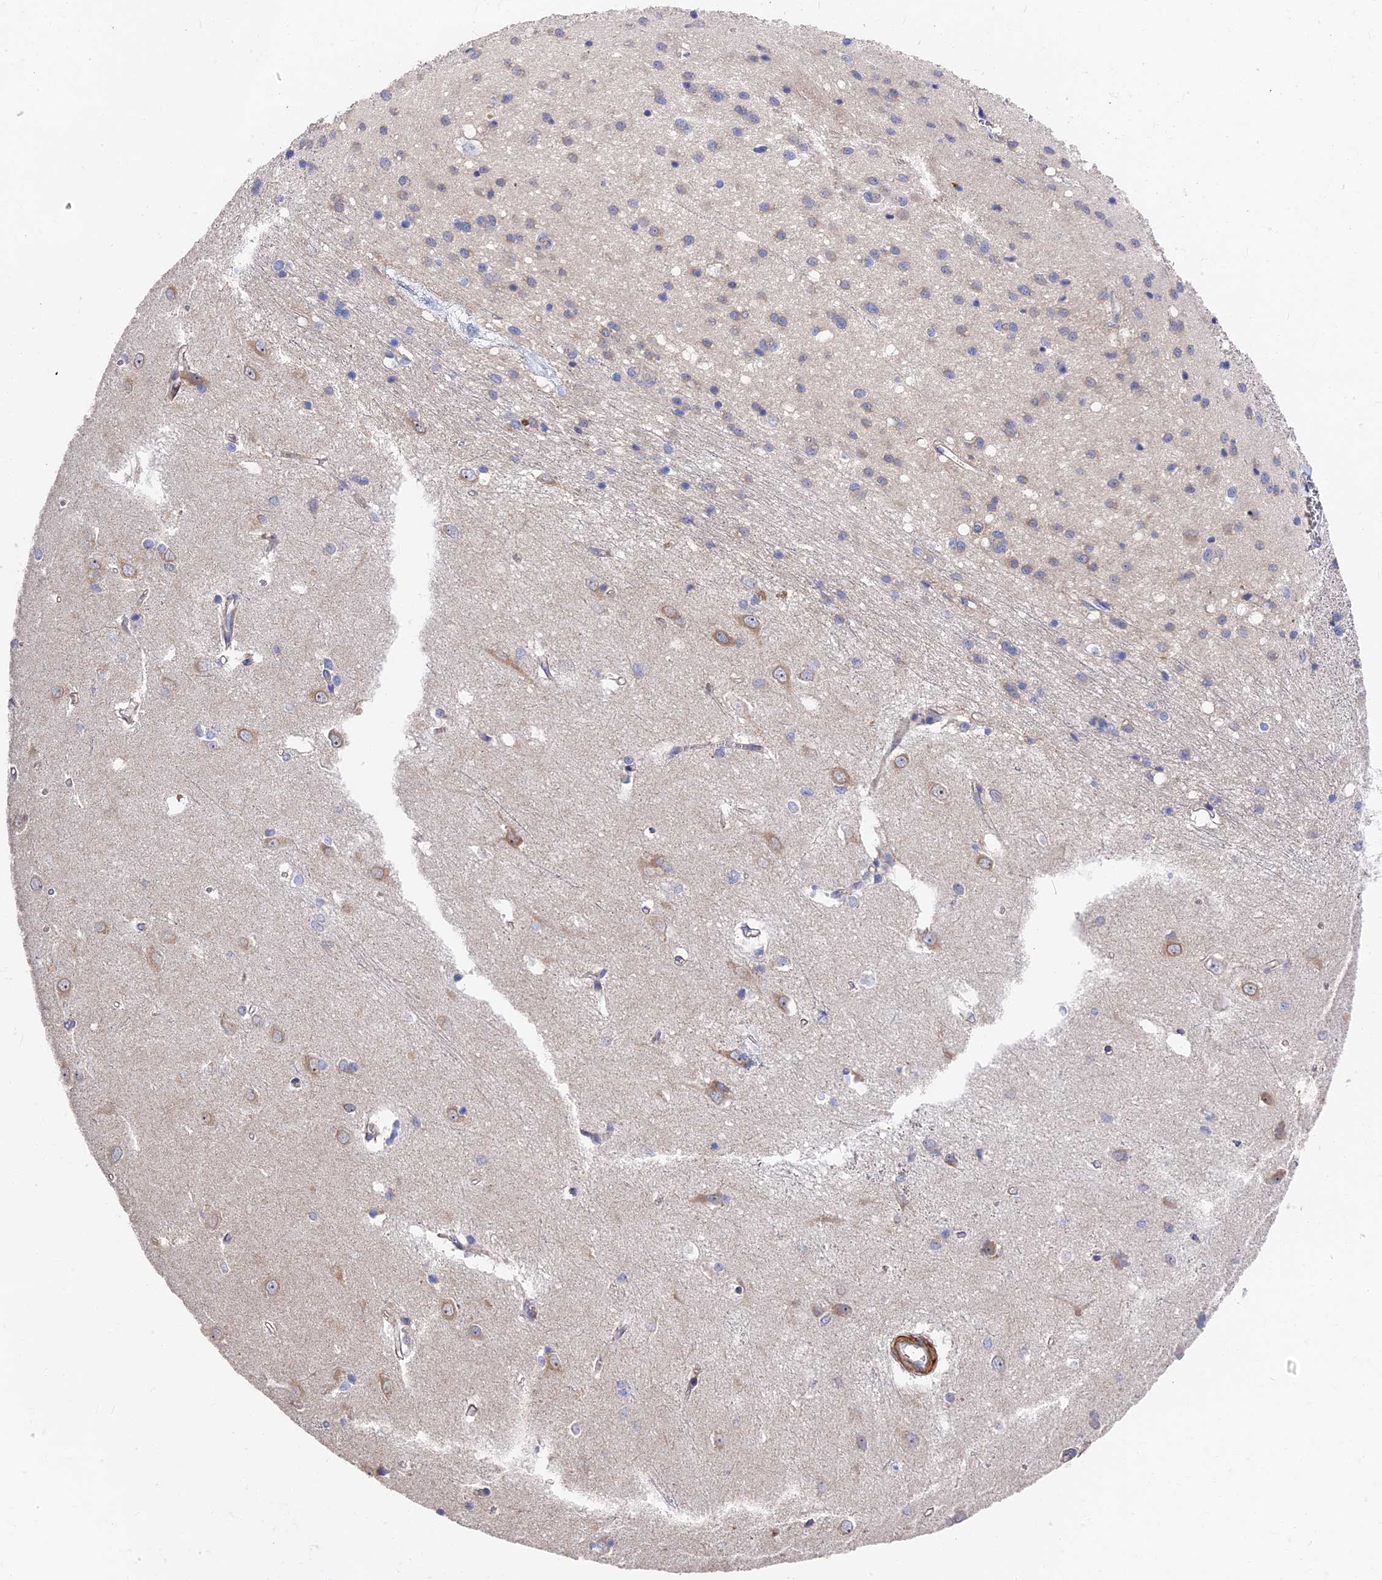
{"staining": {"intensity": "negative", "quantity": "none", "location": "none"}, "tissue": "caudate", "cell_type": "Glial cells", "image_type": "normal", "snomed": [{"axis": "morphology", "description": "Normal tissue, NOS"}, {"axis": "topography", "description": "Lateral ventricle wall"}], "caption": "Immunohistochemistry micrograph of normal caudate: human caudate stained with DAB (3,3'-diaminobenzidine) displays no significant protein positivity in glial cells. Nuclei are stained in blue.", "gene": "CCDC113", "patient": {"sex": "male", "age": 37}}